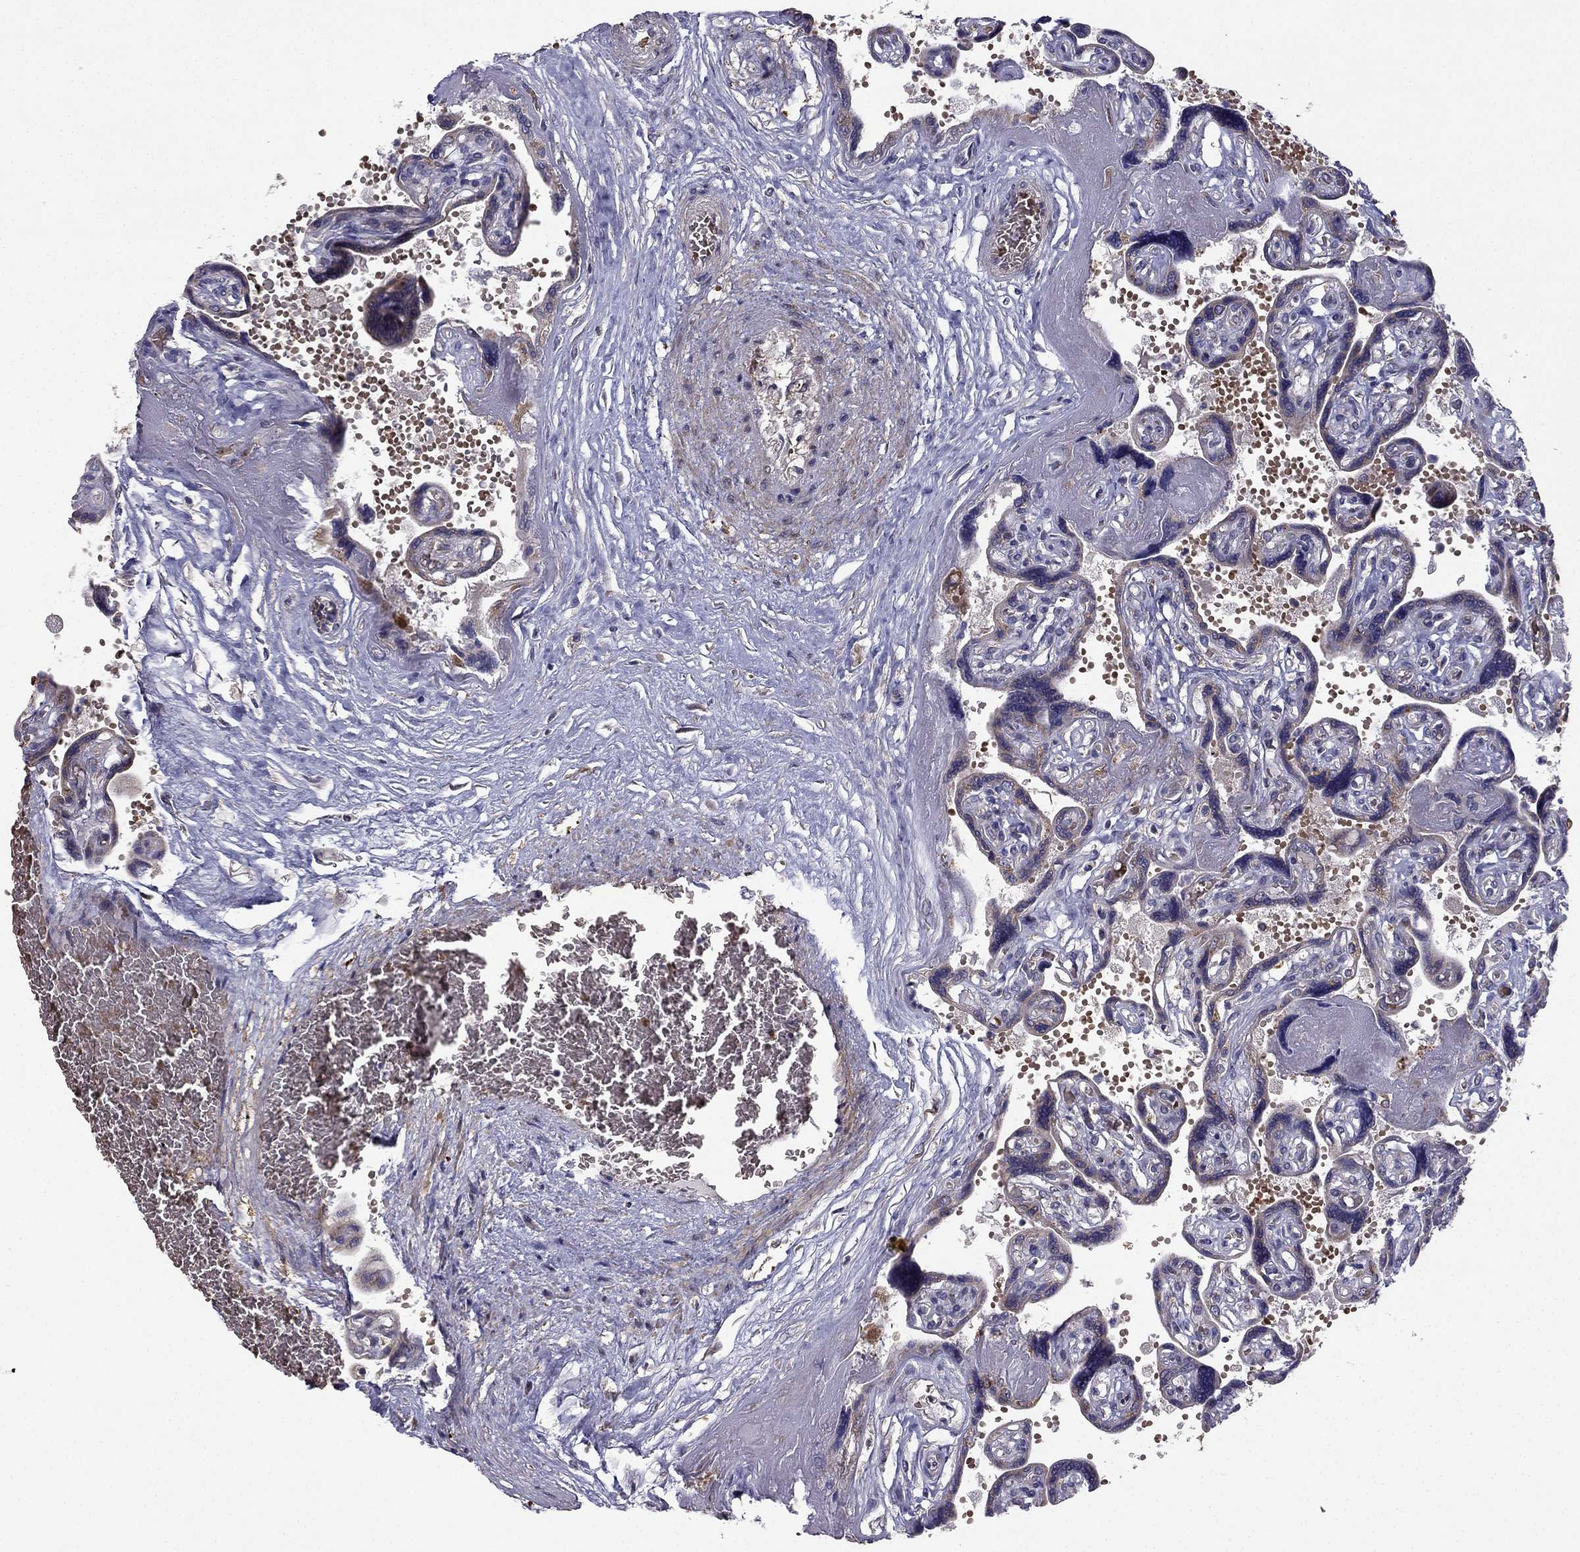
{"staining": {"intensity": "strong", "quantity": "25%-75%", "location": "cytoplasmic/membranous"}, "tissue": "placenta", "cell_type": "Decidual cells", "image_type": "normal", "snomed": [{"axis": "morphology", "description": "Normal tissue, NOS"}, {"axis": "topography", "description": "Placenta"}], "caption": "Protein expression analysis of benign placenta reveals strong cytoplasmic/membranous positivity in approximately 25%-75% of decidual cells.", "gene": "B4GALT7", "patient": {"sex": "female", "age": 32}}